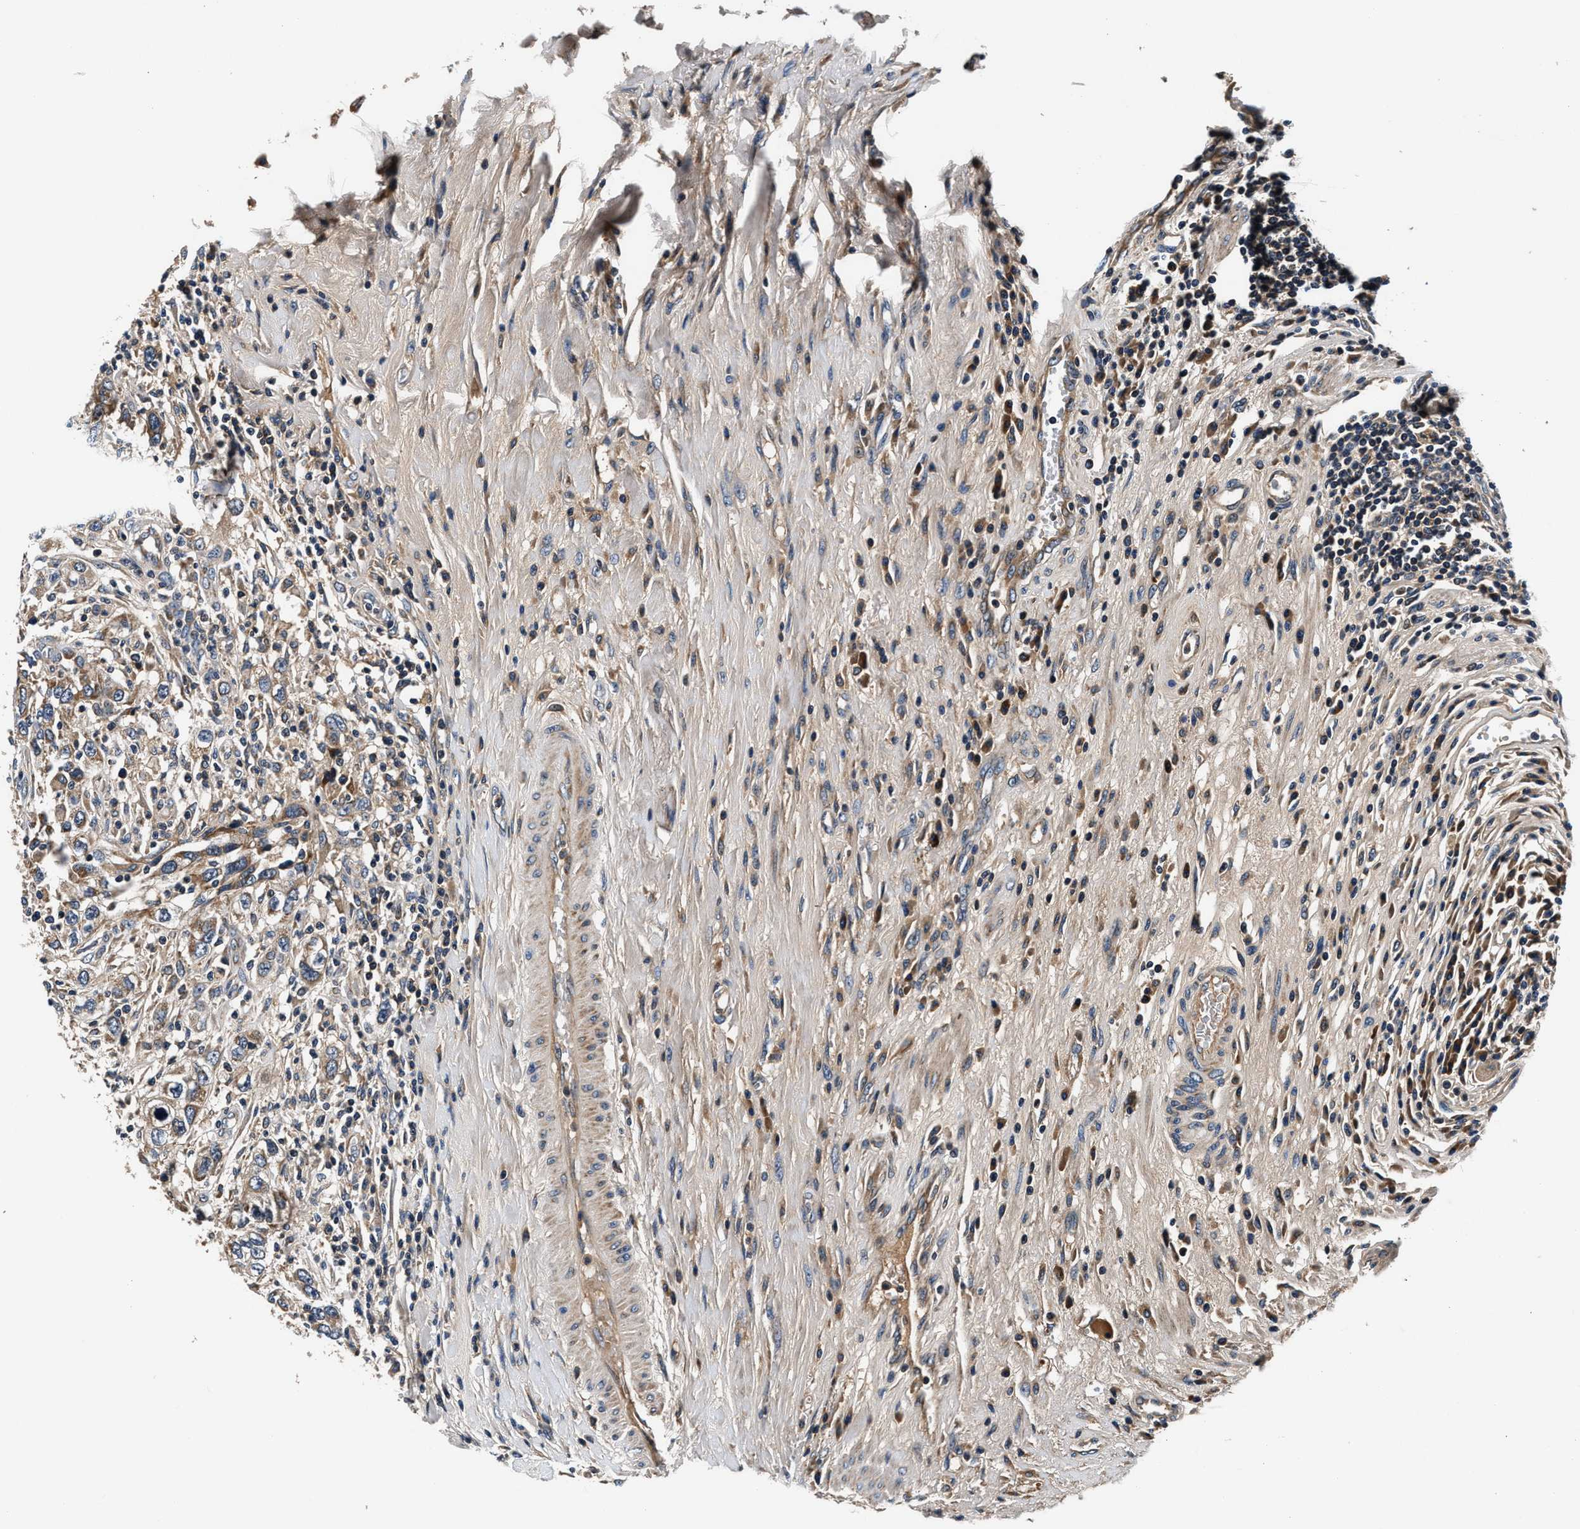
{"staining": {"intensity": "moderate", "quantity": ">75%", "location": "cytoplasmic/membranous"}, "tissue": "urothelial cancer", "cell_type": "Tumor cells", "image_type": "cancer", "snomed": [{"axis": "morphology", "description": "Urothelial carcinoma, High grade"}, {"axis": "topography", "description": "Urinary bladder"}], "caption": "The micrograph exhibits a brown stain indicating the presence of a protein in the cytoplasmic/membranous of tumor cells in urothelial cancer.", "gene": "IMMT", "patient": {"sex": "female", "age": 80}}